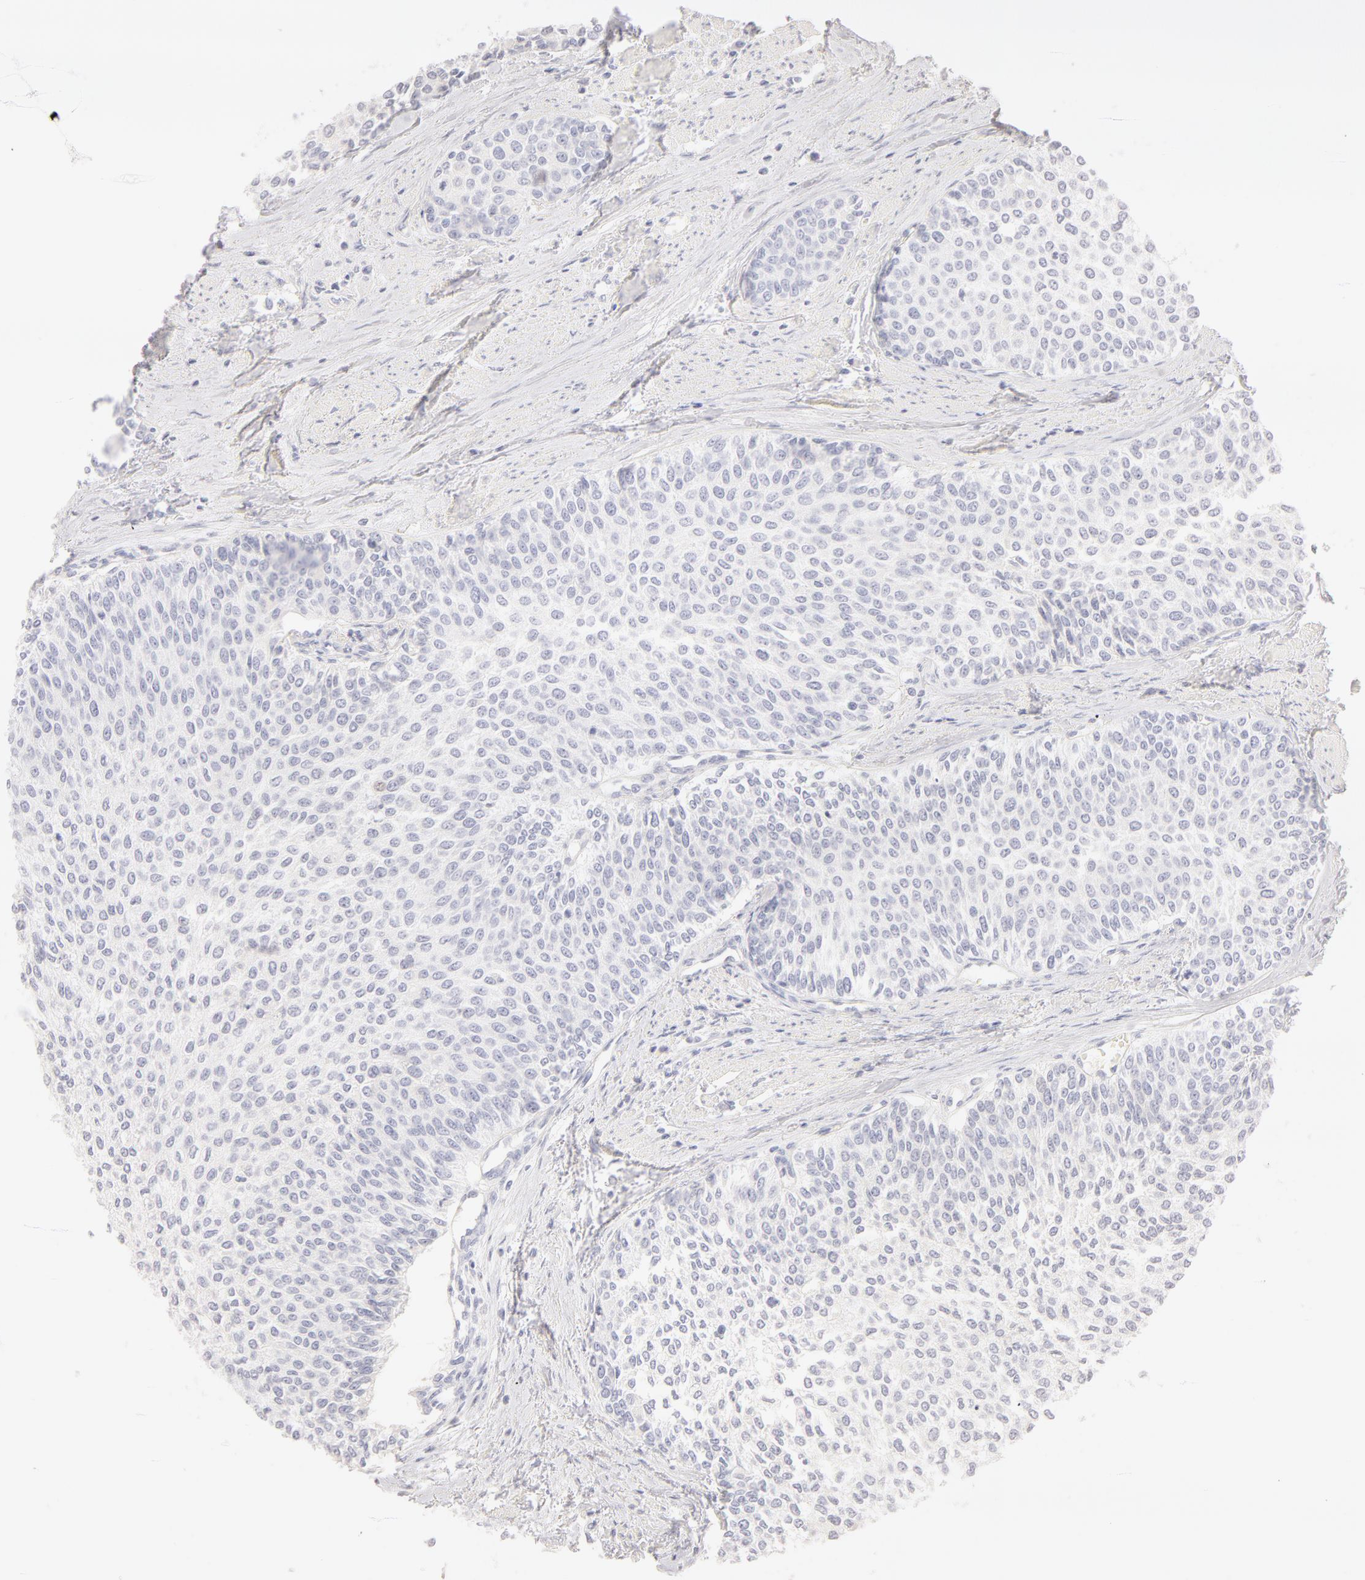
{"staining": {"intensity": "negative", "quantity": "none", "location": "none"}, "tissue": "urothelial cancer", "cell_type": "Tumor cells", "image_type": "cancer", "snomed": [{"axis": "morphology", "description": "Urothelial carcinoma, Low grade"}, {"axis": "topography", "description": "Urinary bladder"}], "caption": "Photomicrograph shows no significant protein expression in tumor cells of urothelial cancer.", "gene": "LGALS7B", "patient": {"sex": "female", "age": 73}}